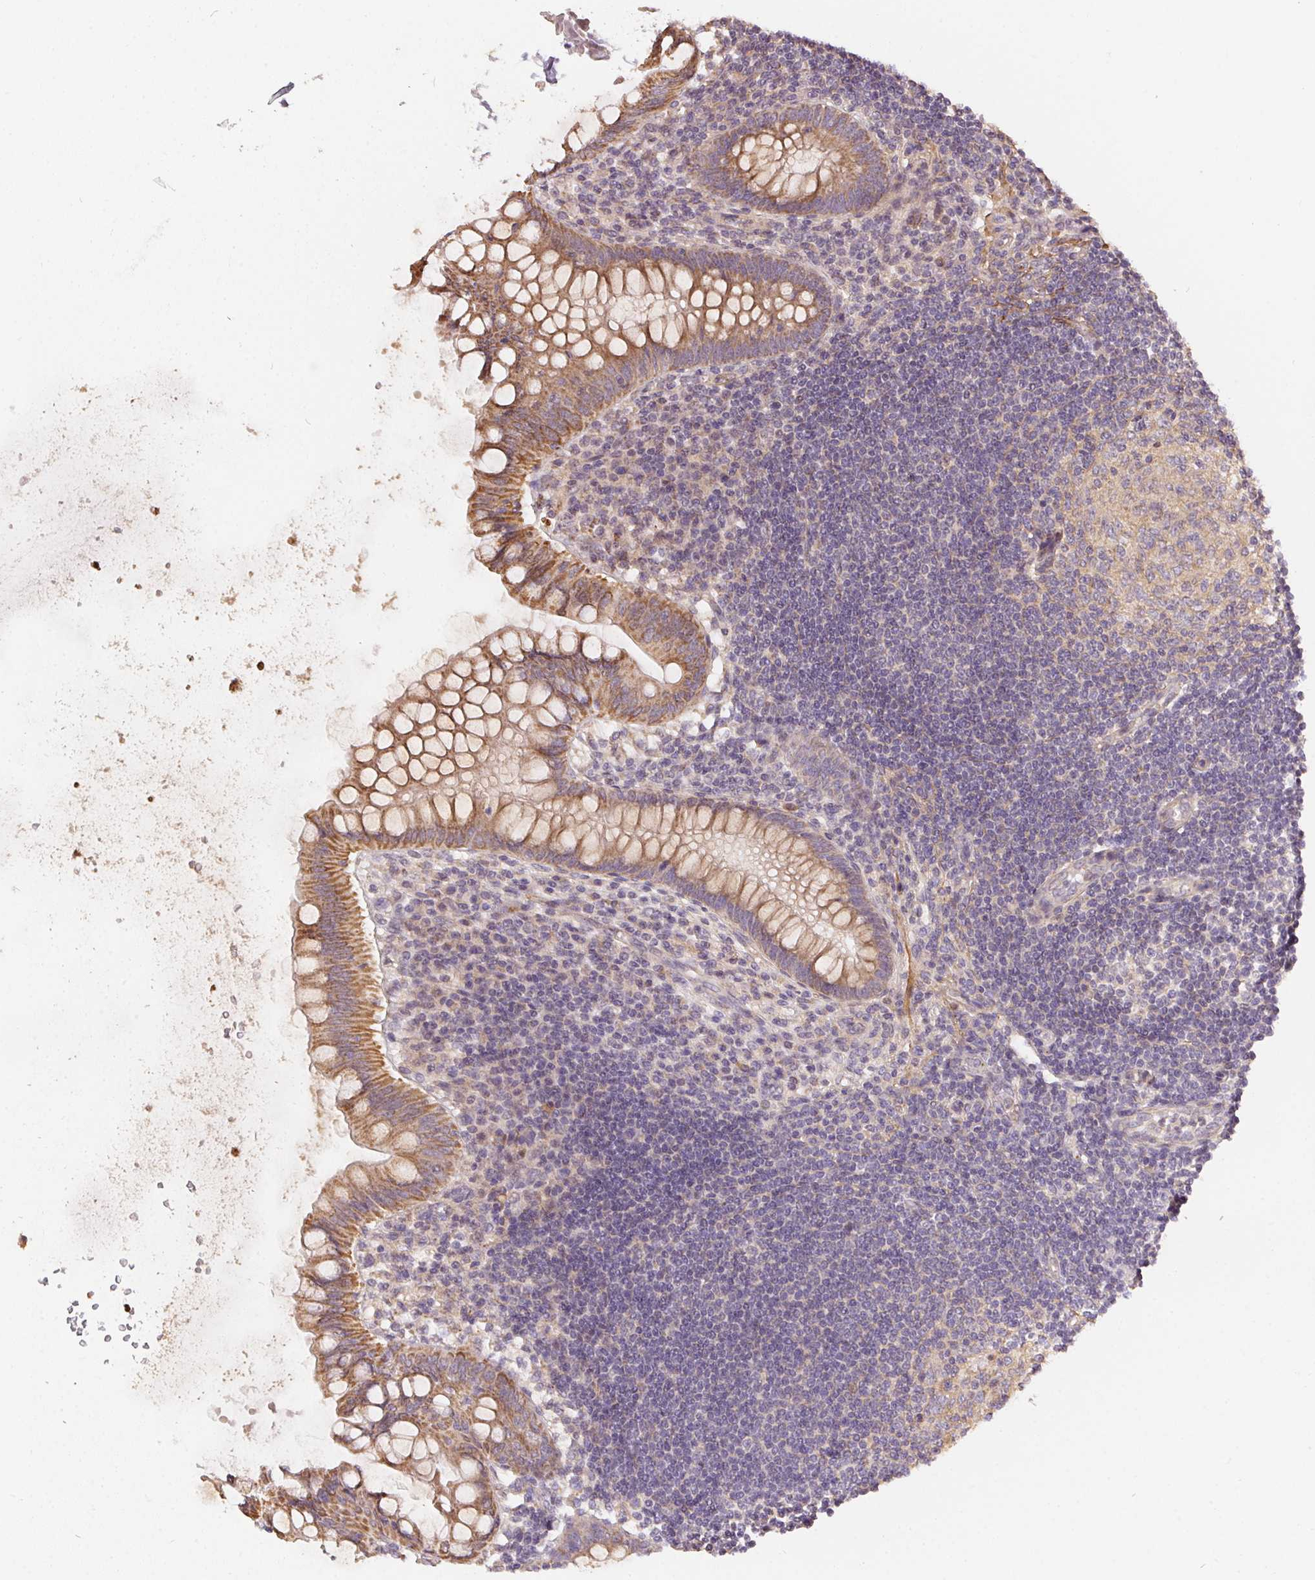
{"staining": {"intensity": "moderate", "quantity": ">75%", "location": "cytoplasmic/membranous"}, "tissue": "appendix", "cell_type": "Glandular cells", "image_type": "normal", "snomed": [{"axis": "morphology", "description": "Normal tissue, NOS"}, {"axis": "topography", "description": "Appendix"}], "caption": "High-magnification brightfield microscopy of normal appendix stained with DAB (3,3'-diaminobenzidine) (brown) and counterstained with hematoxylin (blue). glandular cells exhibit moderate cytoplasmic/membranous expression is appreciated in about>75% of cells.", "gene": "REV3L", "patient": {"sex": "female", "age": 57}}